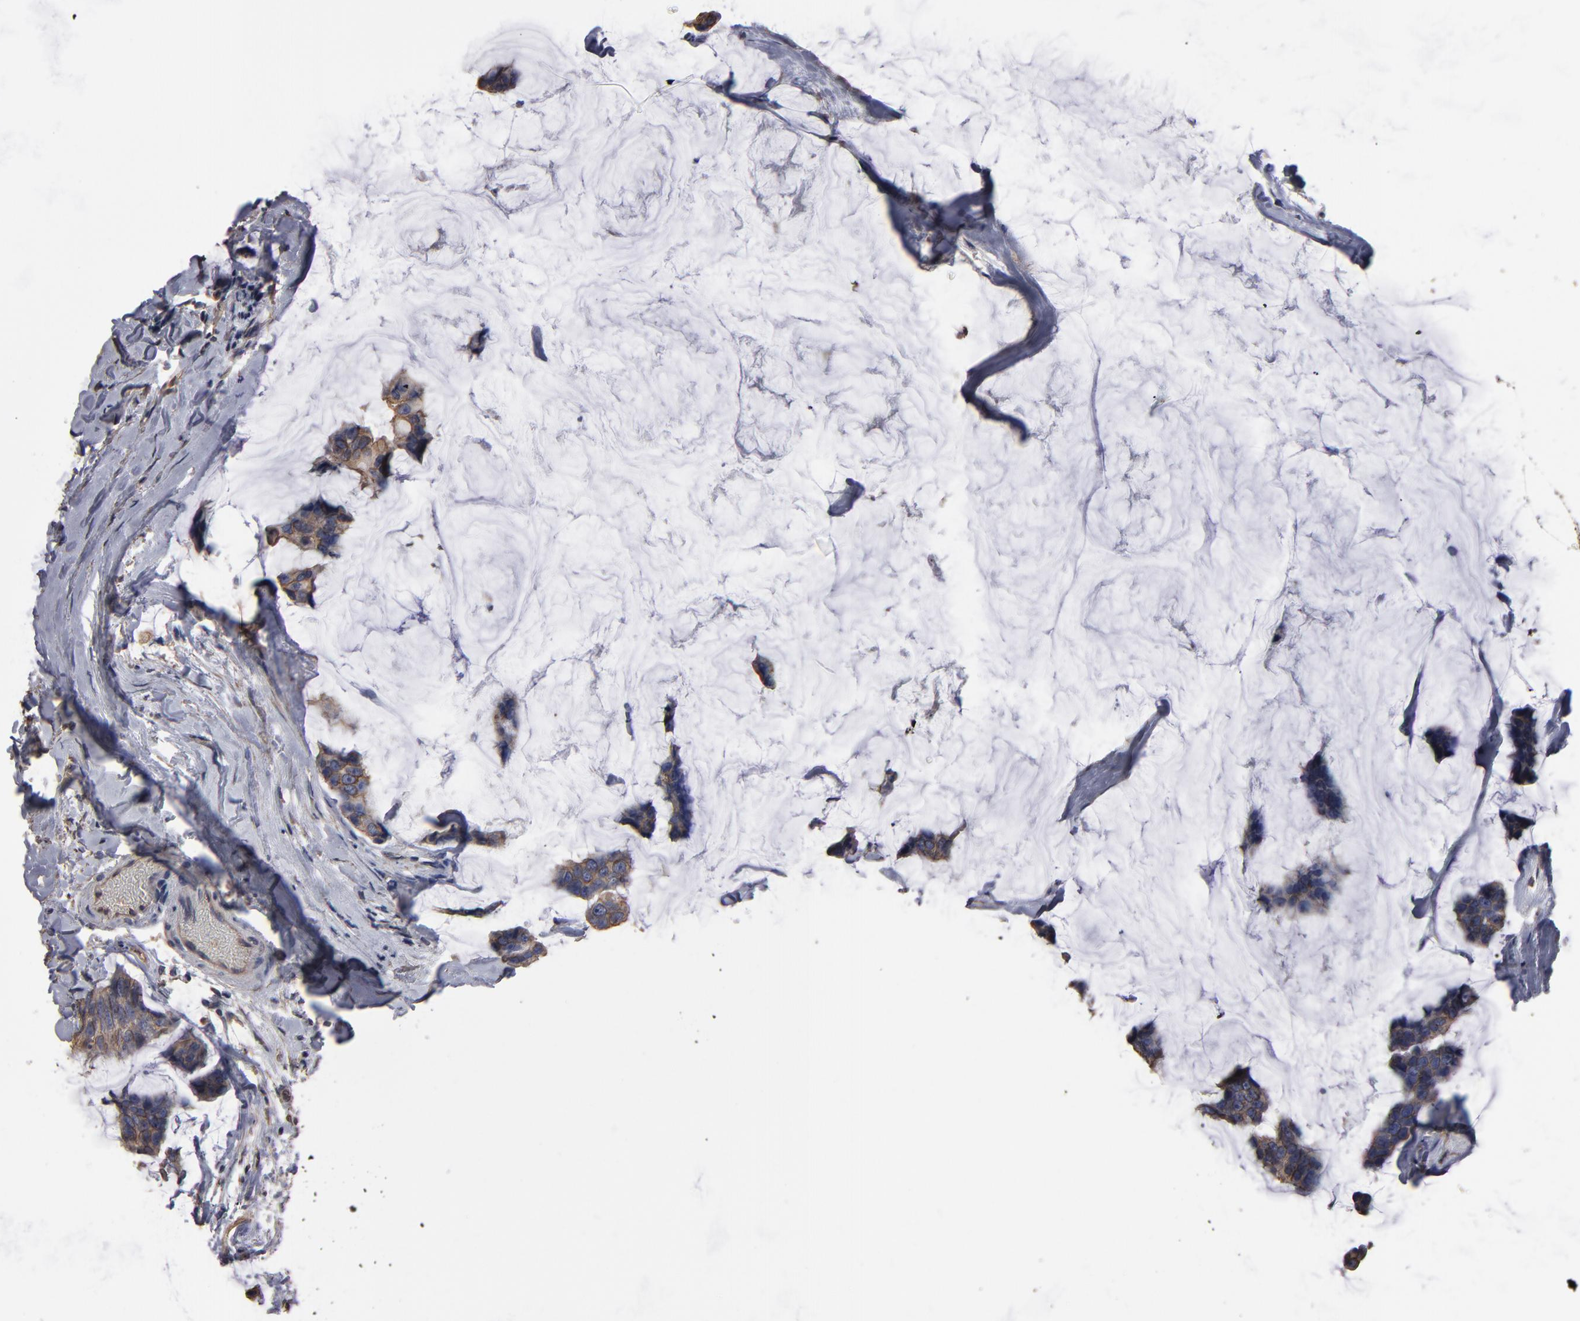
{"staining": {"intensity": "weak", "quantity": ">75%", "location": "cytoplasmic/membranous"}, "tissue": "breast cancer", "cell_type": "Tumor cells", "image_type": "cancer", "snomed": [{"axis": "morphology", "description": "Normal tissue, NOS"}, {"axis": "morphology", "description": "Duct carcinoma"}, {"axis": "topography", "description": "Breast"}], "caption": "The image exhibits immunohistochemical staining of breast cancer. There is weak cytoplasmic/membranous positivity is identified in approximately >75% of tumor cells. (DAB (3,3'-diaminobenzidine) IHC with brightfield microscopy, high magnification).", "gene": "DMD", "patient": {"sex": "female", "age": 50}}